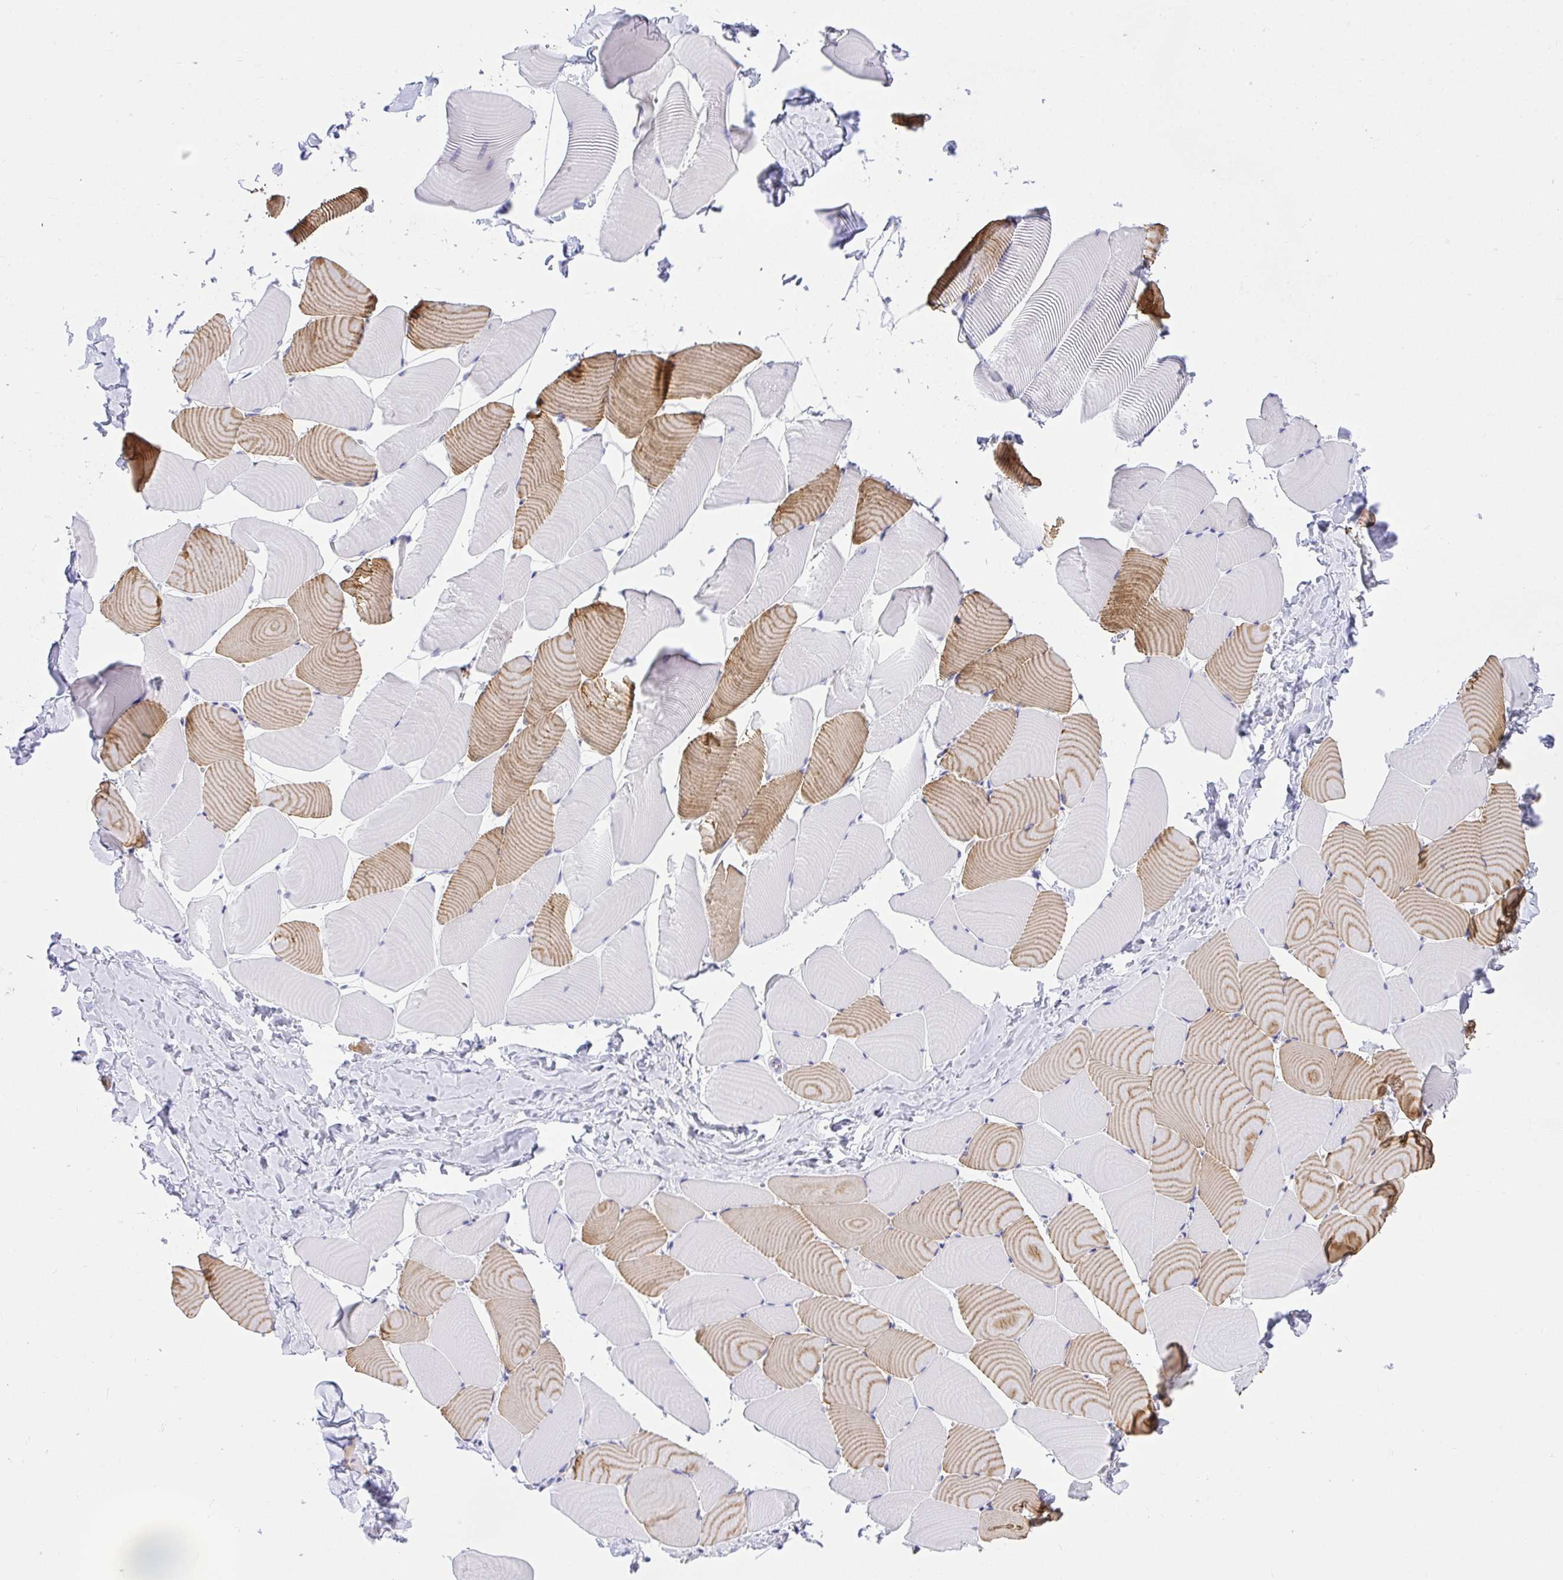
{"staining": {"intensity": "moderate", "quantity": "25%-75%", "location": "cytoplasmic/membranous"}, "tissue": "skeletal muscle", "cell_type": "Myocytes", "image_type": "normal", "snomed": [{"axis": "morphology", "description": "Normal tissue, NOS"}, {"axis": "topography", "description": "Skeletal muscle"}], "caption": "This photomicrograph shows immunohistochemistry (IHC) staining of normal human skeletal muscle, with medium moderate cytoplasmic/membranous expression in approximately 25%-75% of myocytes.", "gene": "ADRA2C", "patient": {"sex": "male", "age": 25}}